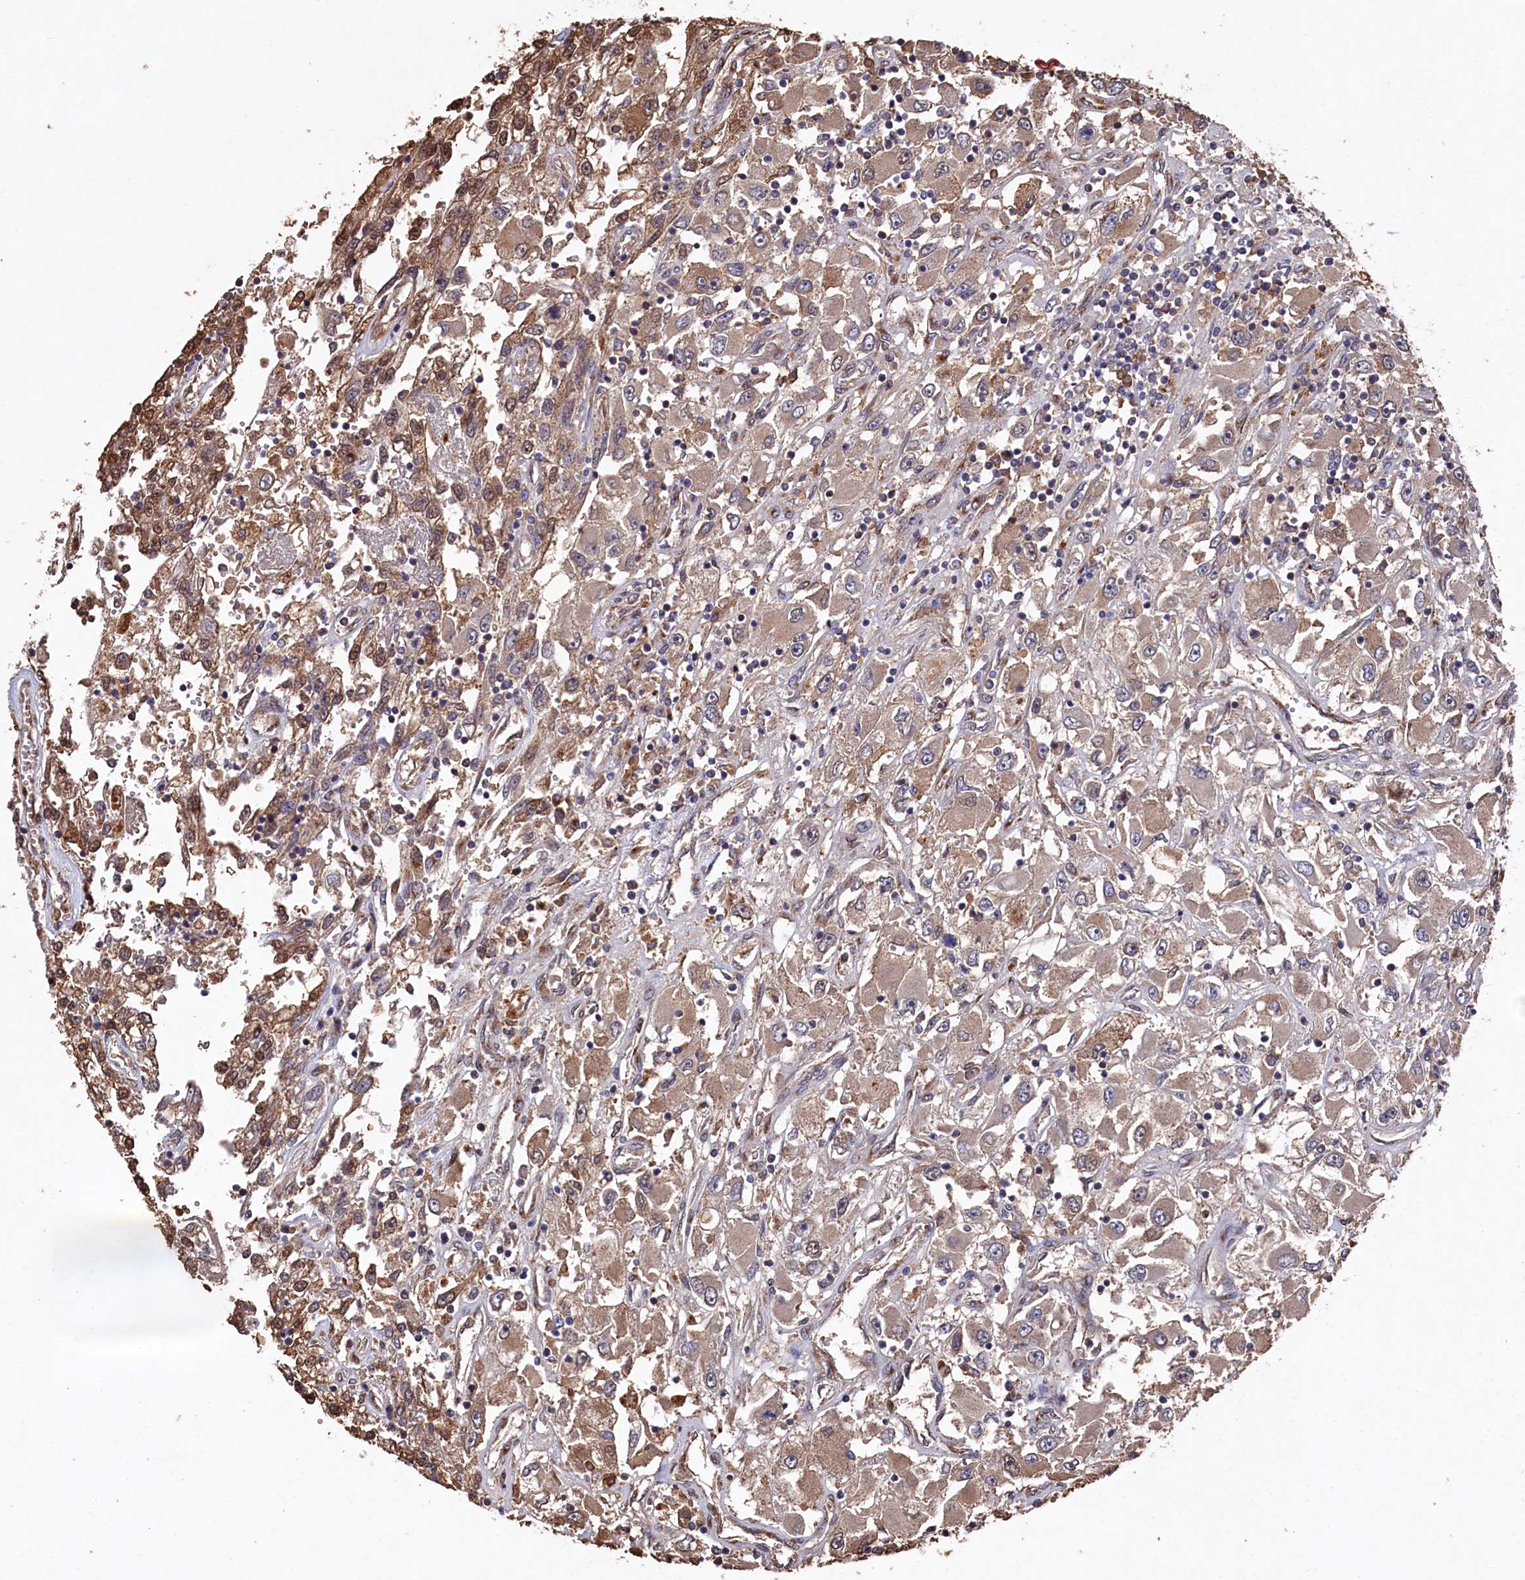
{"staining": {"intensity": "weak", "quantity": ">75%", "location": "cytoplasmic/membranous"}, "tissue": "renal cancer", "cell_type": "Tumor cells", "image_type": "cancer", "snomed": [{"axis": "morphology", "description": "Adenocarcinoma, NOS"}, {"axis": "topography", "description": "Kidney"}], "caption": "High-power microscopy captured an IHC histopathology image of renal cancer (adenocarcinoma), revealing weak cytoplasmic/membranous positivity in about >75% of tumor cells.", "gene": "NAA60", "patient": {"sex": "female", "age": 52}}